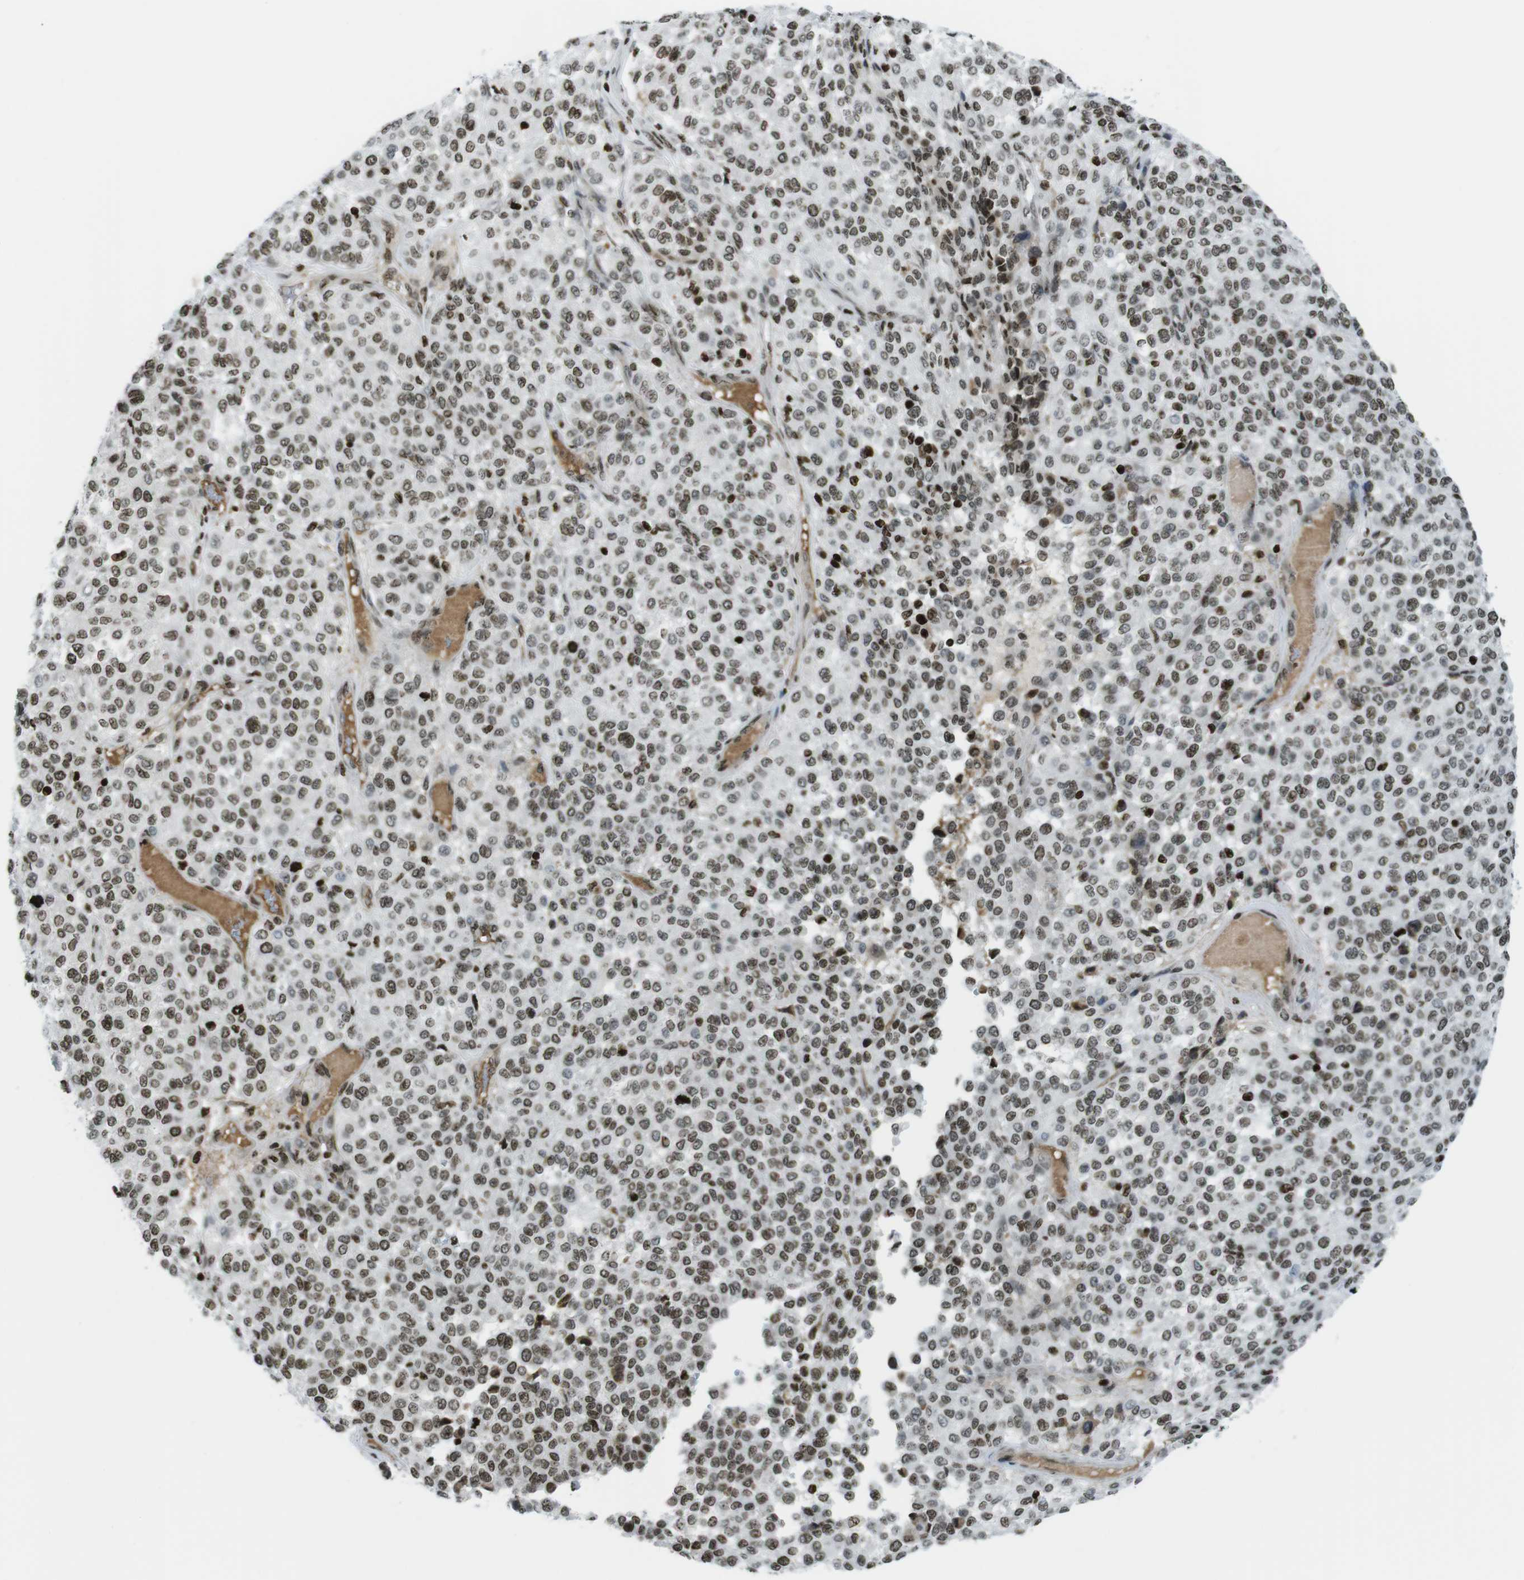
{"staining": {"intensity": "moderate", "quantity": ">75%", "location": "nuclear"}, "tissue": "melanoma", "cell_type": "Tumor cells", "image_type": "cancer", "snomed": [{"axis": "morphology", "description": "Malignant melanoma, Metastatic site"}, {"axis": "topography", "description": "Pancreas"}], "caption": "Immunohistochemical staining of human malignant melanoma (metastatic site) demonstrates medium levels of moderate nuclear protein positivity in approximately >75% of tumor cells.", "gene": "H2AC8", "patient": {"sex": "female", "age": 30}}